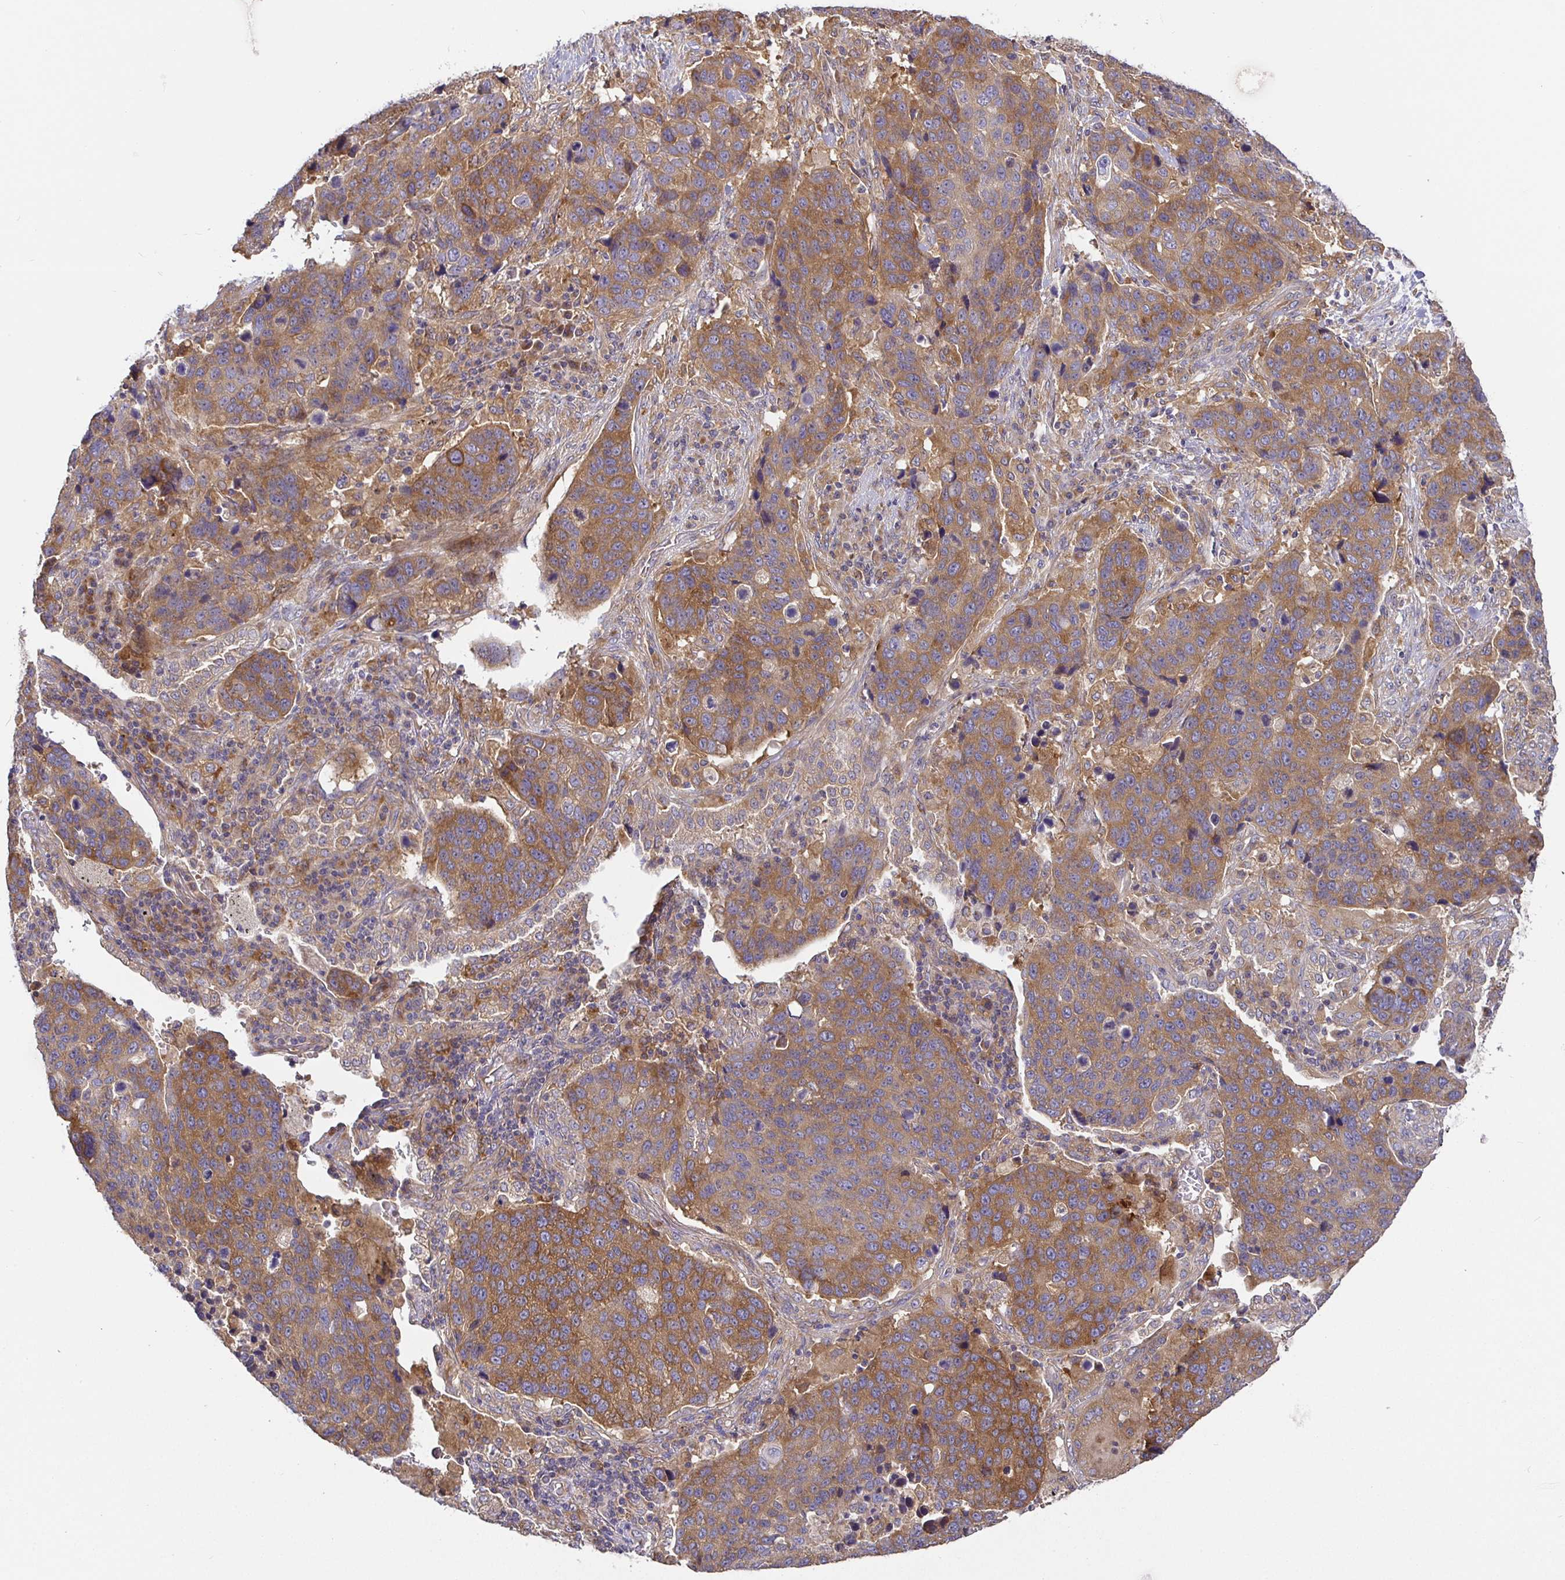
{"staining": {"intensity": "moderate", "quantity": ">75%", "location": "cytoplasmic/membranous"}, "tissue": "lung cancer", "cell_type": "Tumor cells", "image_type": "cancer", "snomed": [{"axis": "morphology", "description": "Squamous cell carcinoma, NOS"}, {"axis": "topography", "description": "Lymph node"}, {"axis": "topography", "description": "Lung"}], "caption": "The micrograph exhibits a brown stain indicating the presence of a protein in the cytoplasmic/membranous of tumor cells in lung cancer (squamous cell carcinoma). Immunohistochemistry (ihc) stains the protein in brown and the nuclei are stained blue.", "gene": "SNX8", "patient": {"sex": "male", "age": 61}}